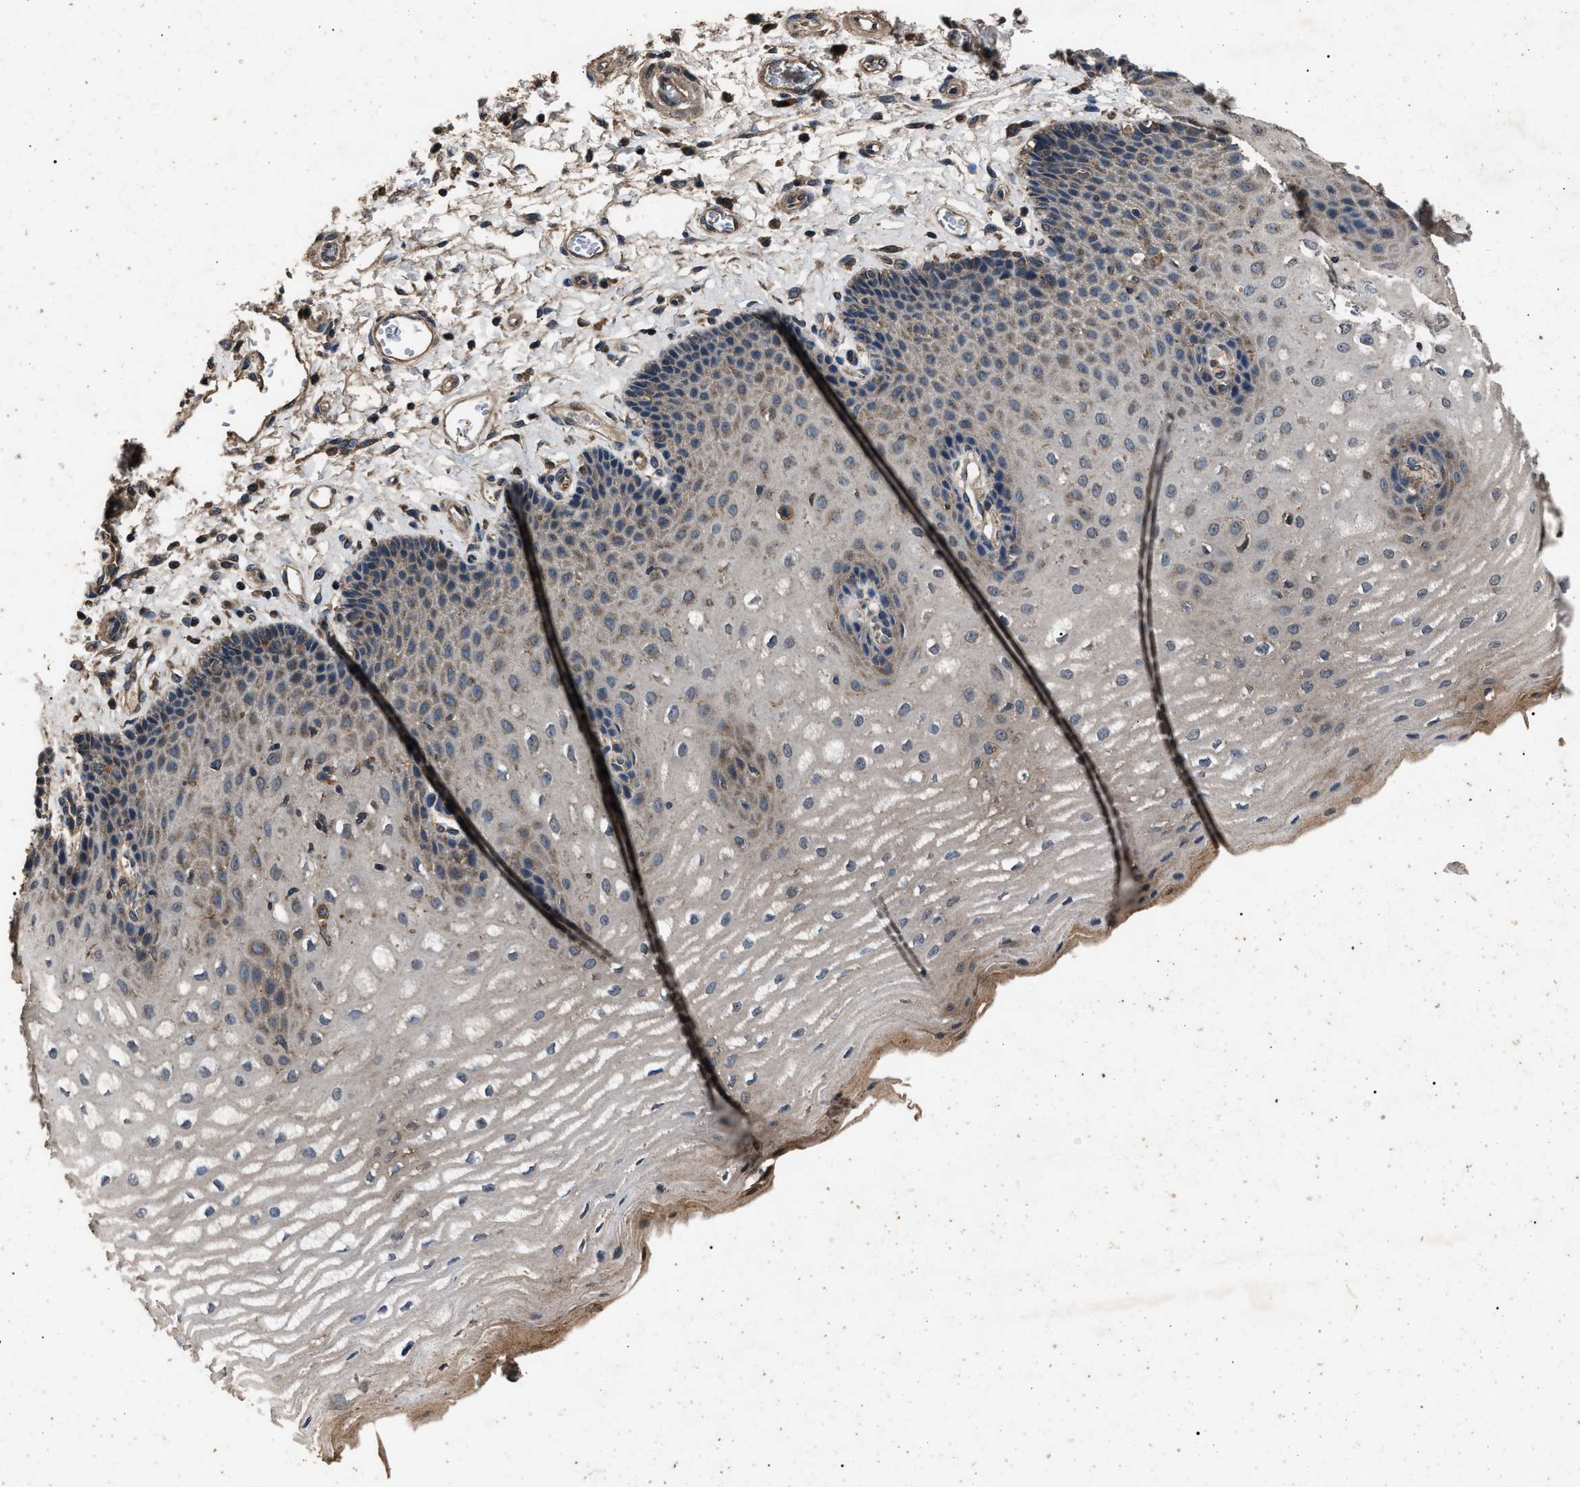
{"staining": {"intensity": "weak", "quantity": "25%-75%", "location": "cytoplasmic/membranous"}, "tissue": "esophagus", "cell_type": "Squamous epithelial cells", "image_type": "normal", "snomed": [{"axis": "morphology", "description": "Normal tissue, NOS"}, {"axis": "topography", "description": "Esophagus"}], "caption": "Protein staining of benign esophagus reveals weak cytoplasmic/membranous staining in approximately 25%-75% of squamous epithelial cells.", "gene": "RNF216", "patient": {"sex": "male", "age": 54}}